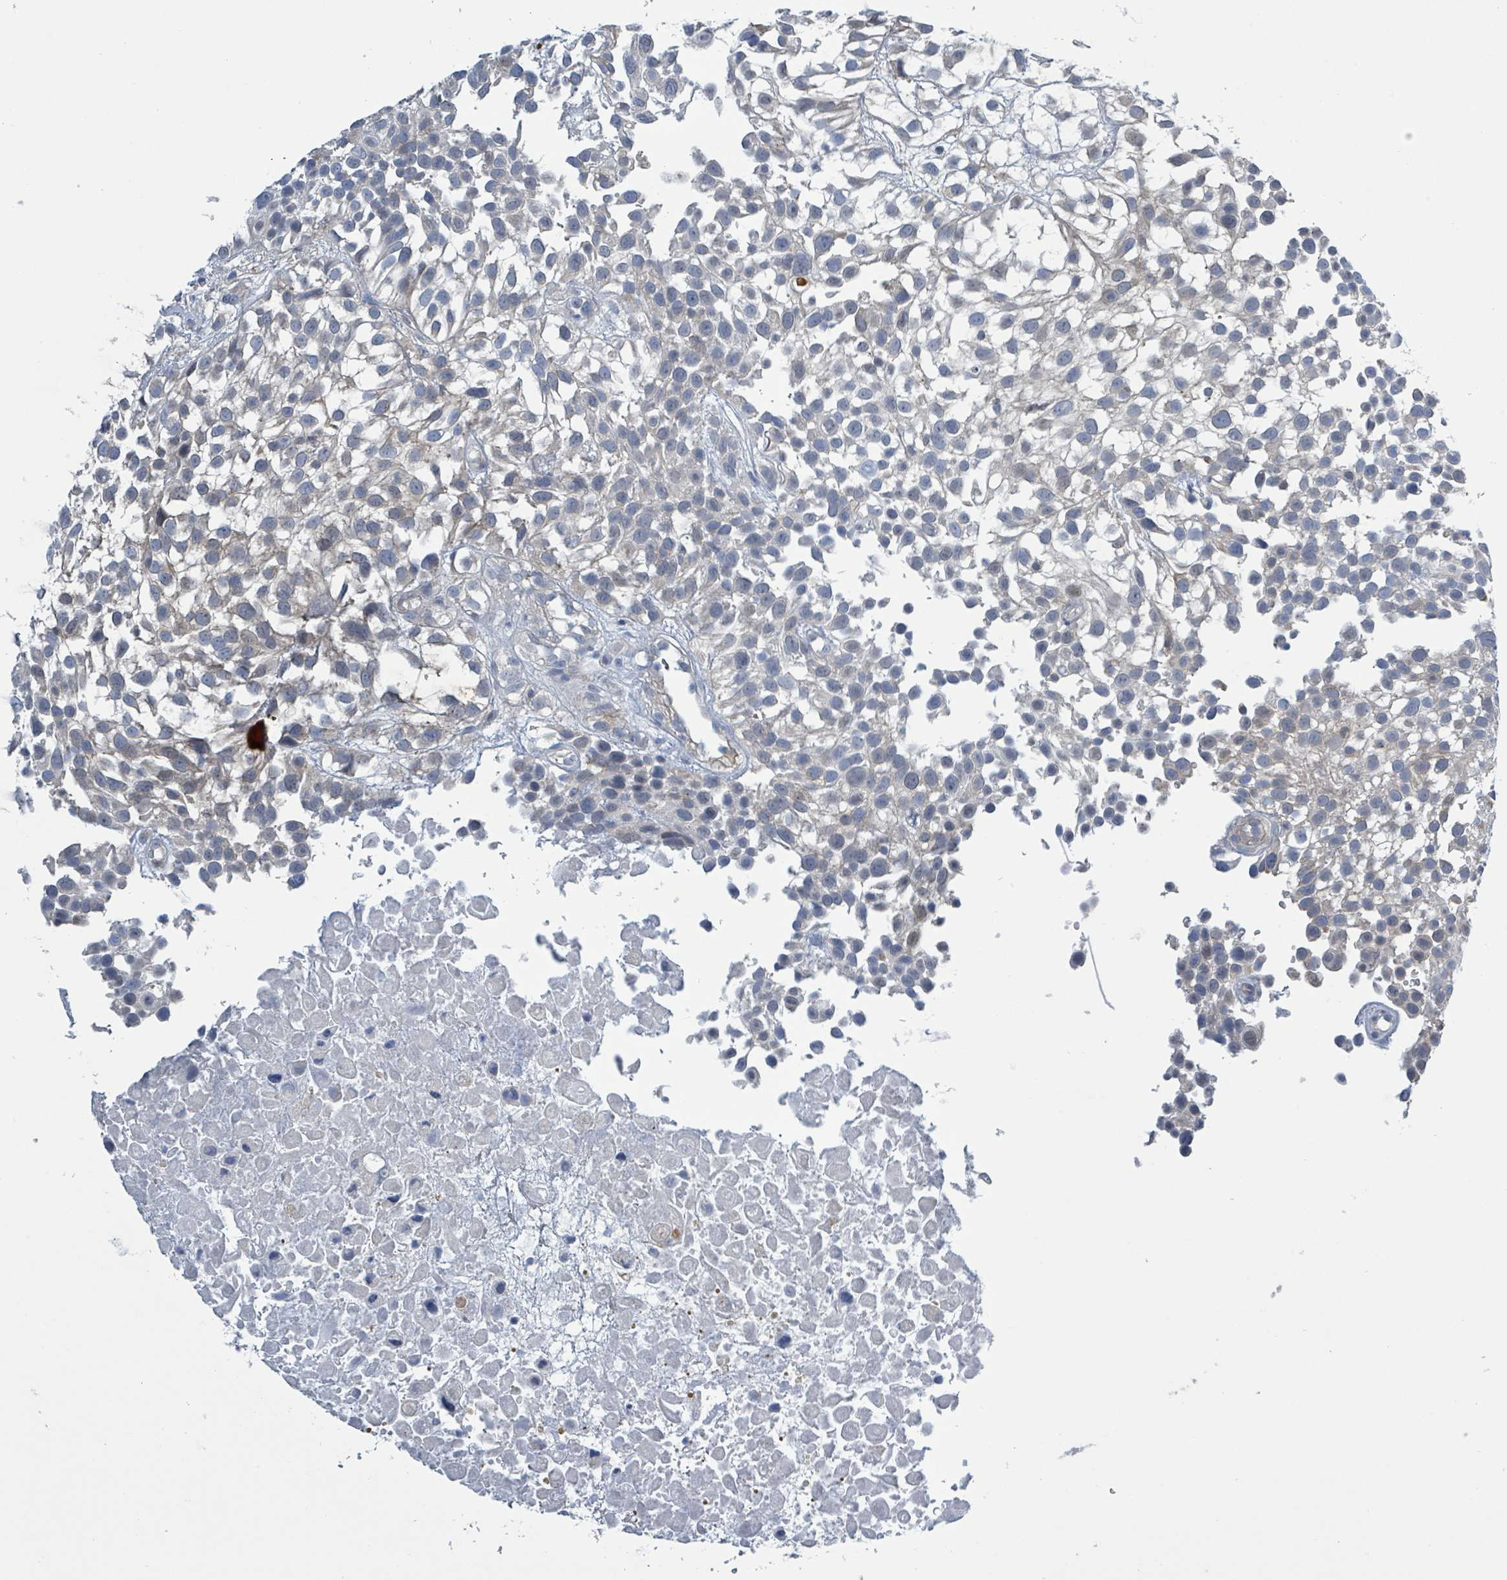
{"staining": {"intensity": "negative", "quantity": "none", "location": "none"}, "tissue": "urothelial cancer", "cell_type": "Tumor cells", "image_type": "cancer", "snomed": [{"axis": "morphology", "description": "Urothelial carcinoma, High grade"}, {"axis": "topography", "description": "Urinary bladder"}], "caption": "High-grade urothelial carcinoma was stained to show a protein in brown. There is no significant expression in tumor cells.", "gene": "DGKZ", "patient": {"sex": "male", "age": 56}}